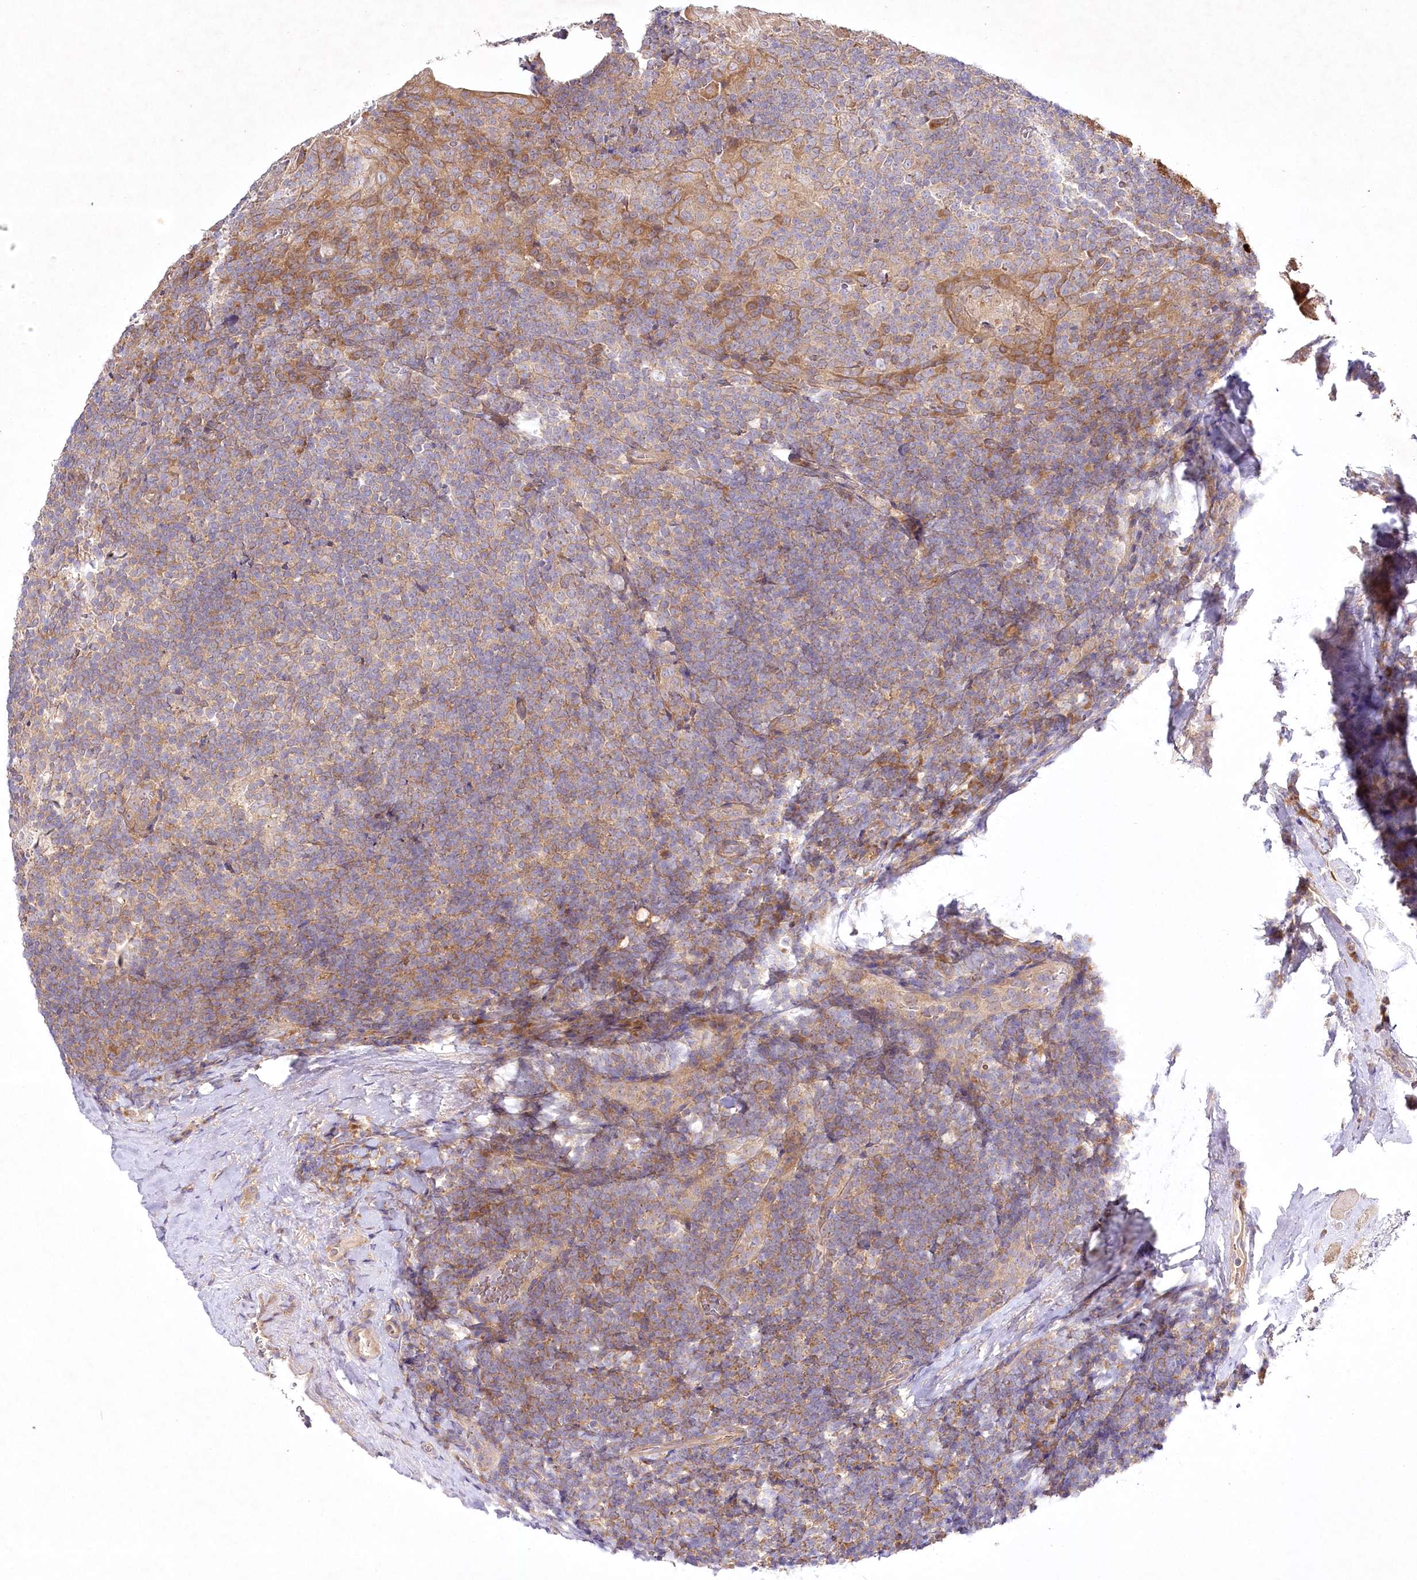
{"staining": {"intensity": "weak", "quantity": "<25%", "location": "cytoplasmic/membranous"}, "tissue": "tonsil", "cell_type": "Germinal center cells", "image_type": "normal", "snomed": [{"axis": "morphology", "description": "Normal tissue, NOS"}, {"axis": "topography", "description": "Tonsil"}], "caption": "Unremarkable tonsil was stained to show a protein in brown. There is no significant positivity in germinal center cells. (Brightfield microscopy of DAB (3,3'-diaminobenzidine) immunohistochemistry (IHC) at high magnification).", "gene": "PYROXD1", "patient": {"sex": "male", "age": 37}}